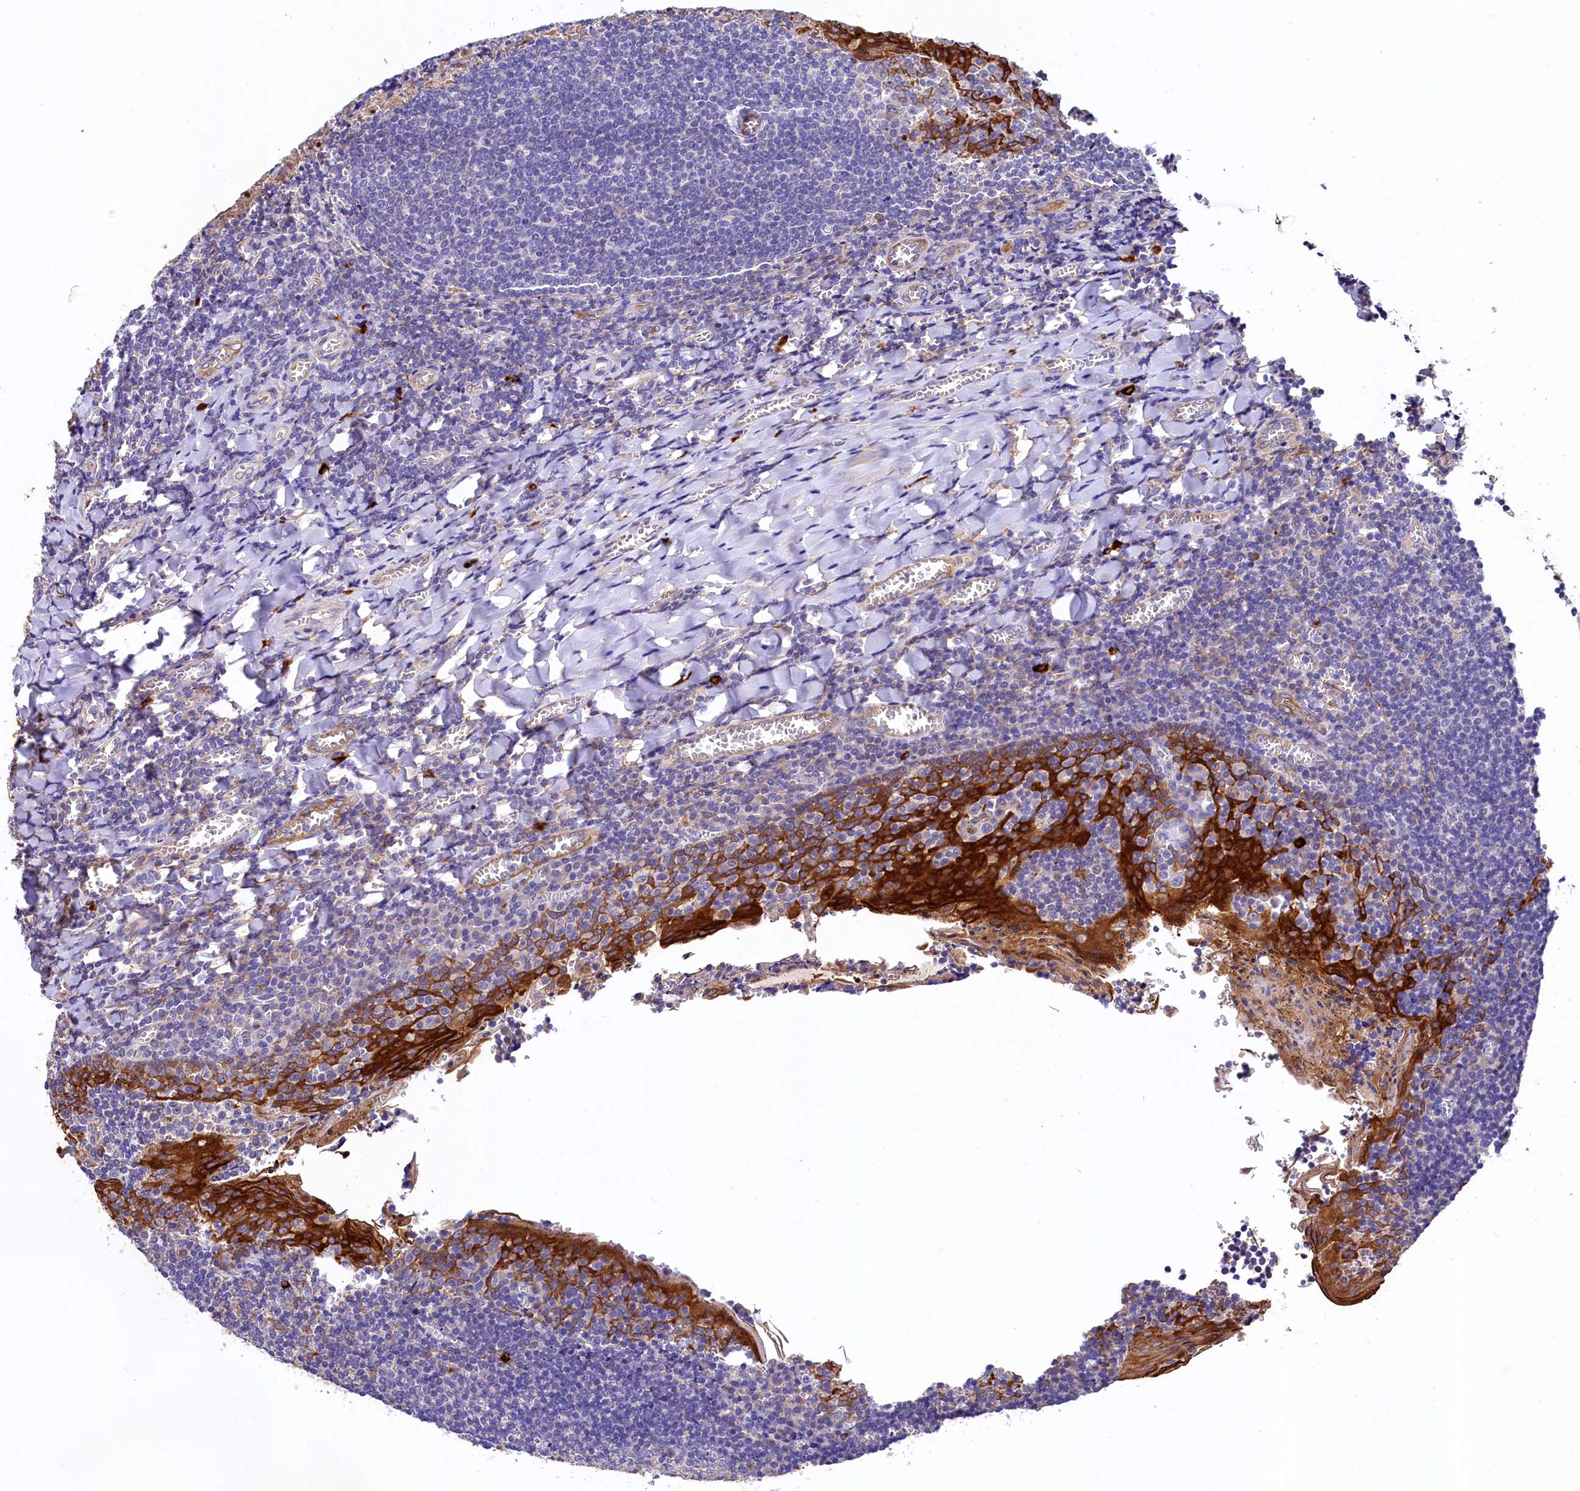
{"staining": {"intensity": "negative", "quantity": "none", "location": "none"}, "tissue": "tonsil", "cell_type": "Germinal center cells", "image_type": "normal", "snomed": [{"axis": "morphology", "description": "Normal tissue, NOS"}, {"axis": "topography", "description": "Tonsil"}], "caption": "The IHC histopathology image has no significant positivity in germinal center cells of tonsil.", "gene": "EPS8L2", "patient": {"sex": "male", "age": 27}}